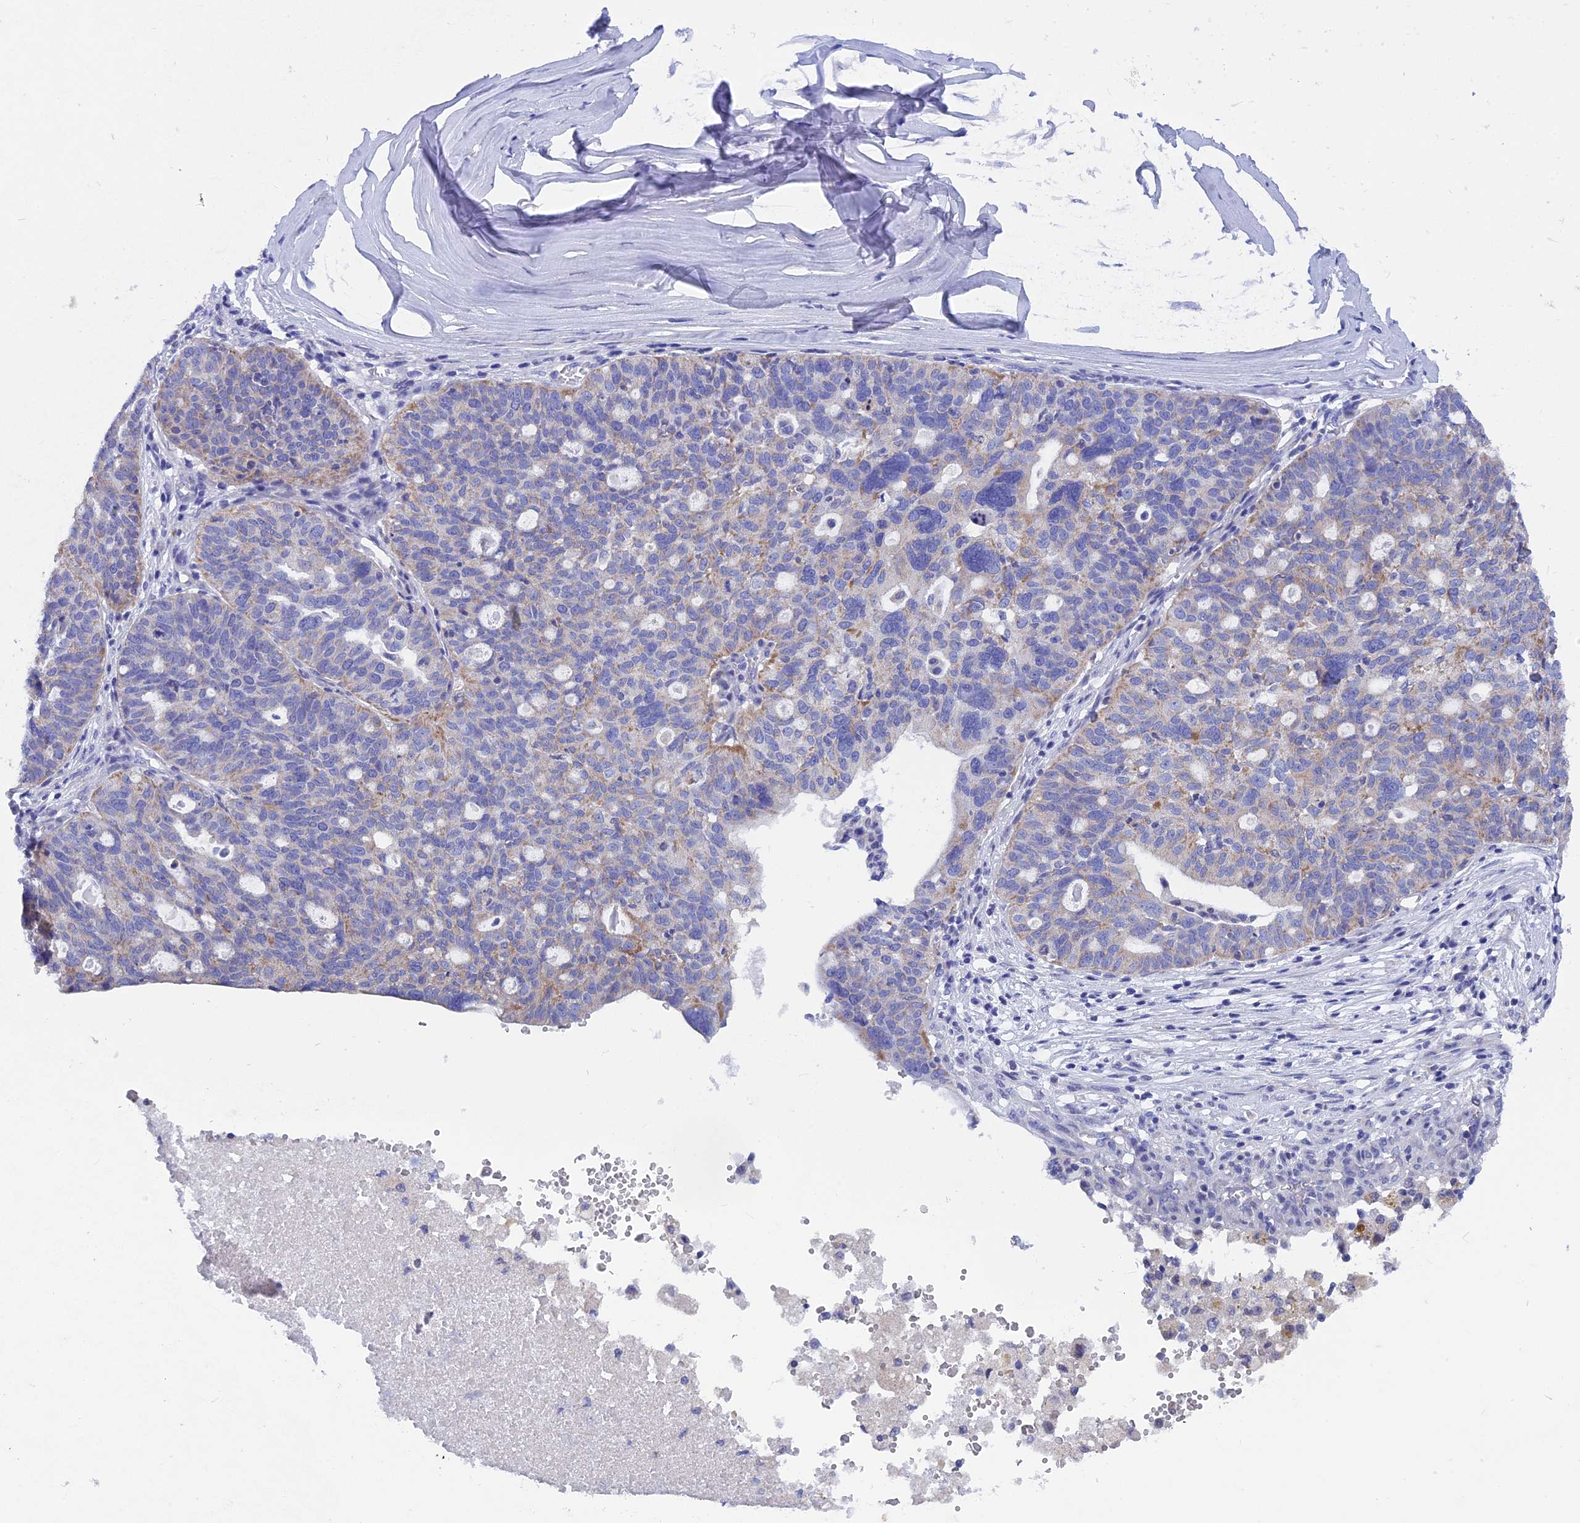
{"staining": {"intensity": "negative", "quantity": "none", "location": "none"}, "tissue": "ovarian cancer", "cell_type": "Tumor cells", "image_type": "cancer", "snomed": [{"axis": "morphology", "description": "Cystadenocarcinoma, serous, NOS"}, {"axis": "topography", "description": "Ovary"}], "caption": "High power microscopy micrograph of an IHC image of ovarian serous cystadenocarcinoma, revealing no significant expression in tumor cells.", "gene": "AK4", "patient": {"sex": "female", "age": 59}}